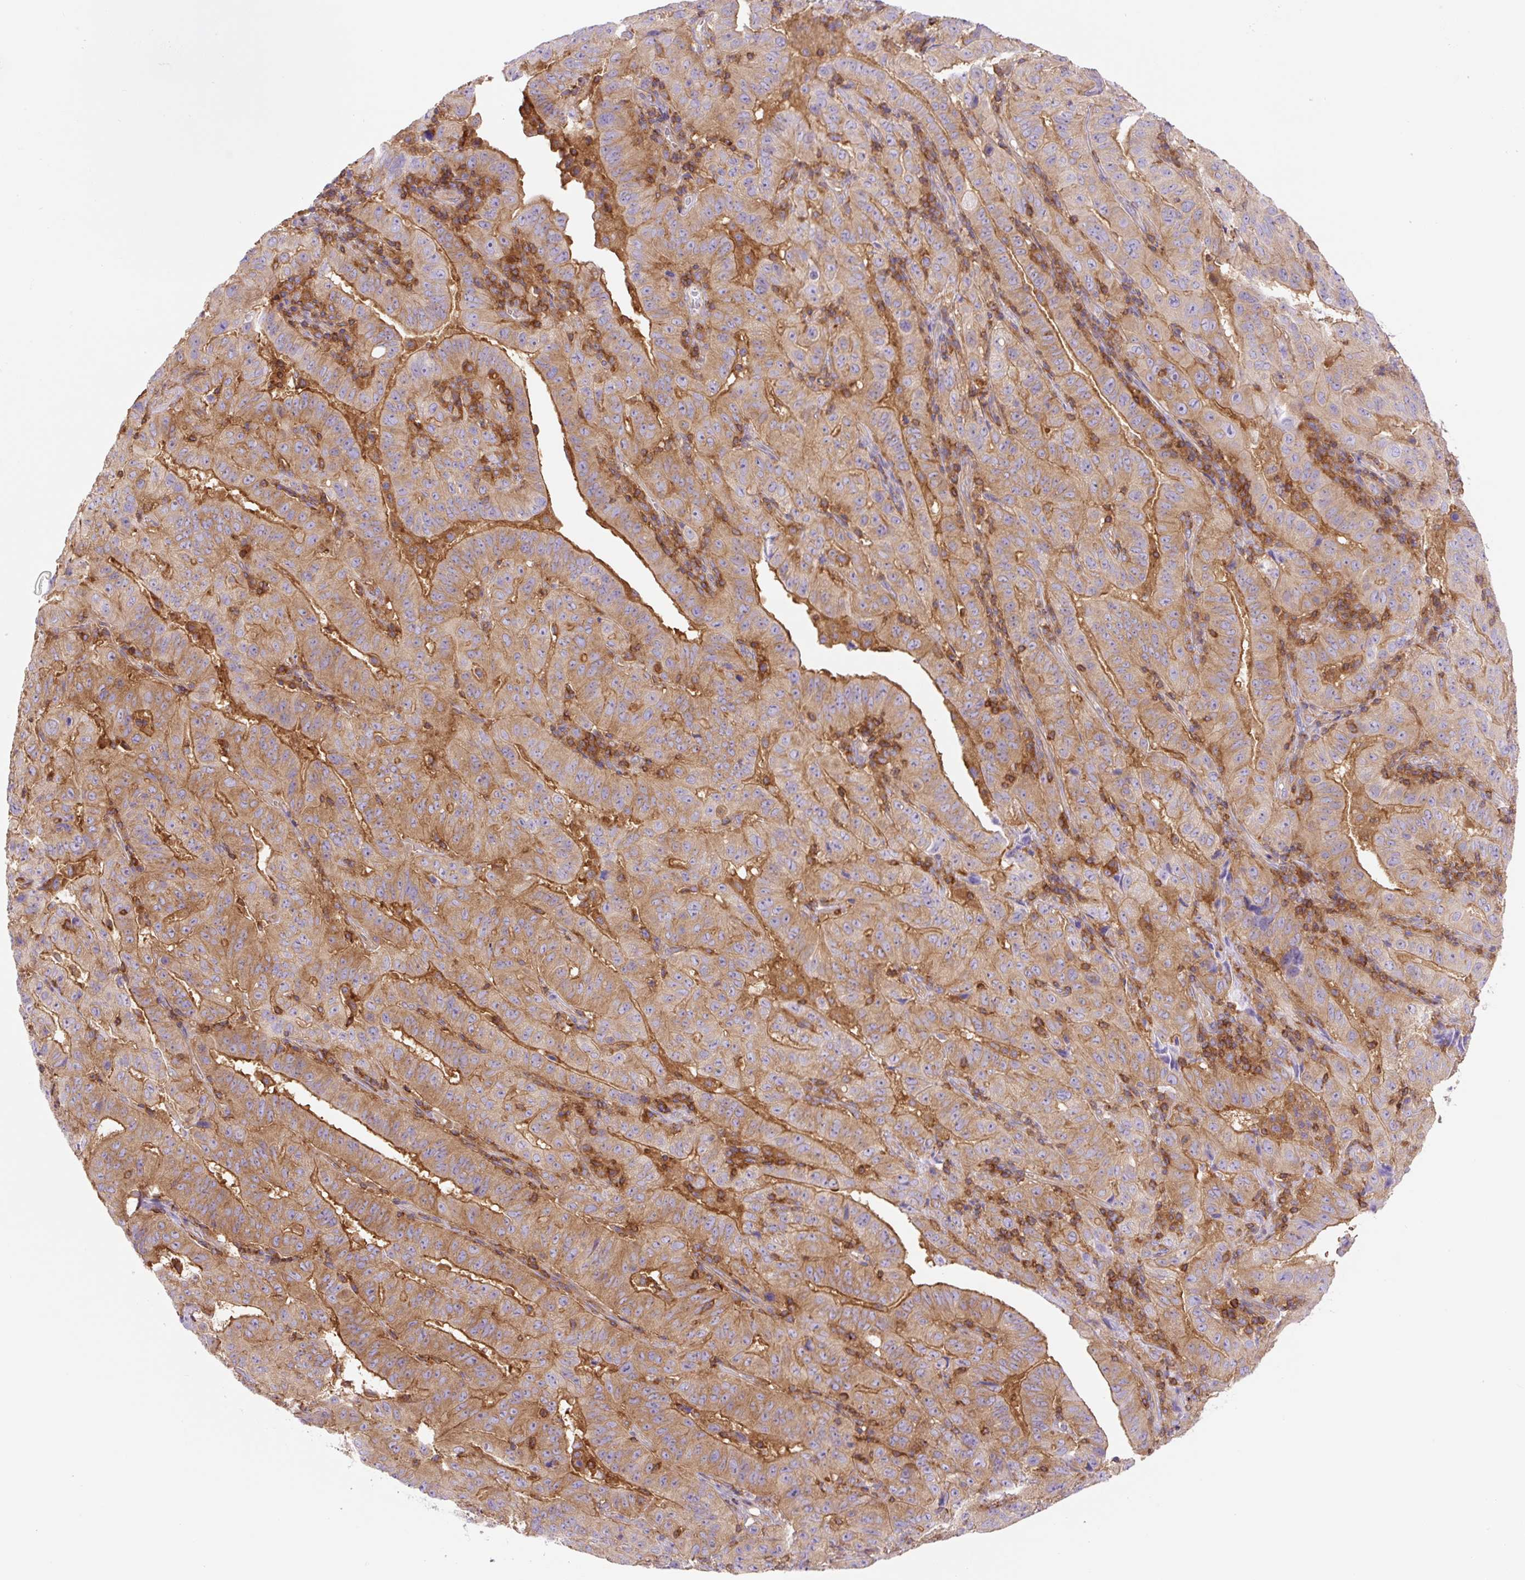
{"staining": {"intensity": "moderate", "quantity": ">75%", "location": "cytoplasmic/membranous"}, "tissue": "pancreatic cancer", "cell_type": "Tumor cells", "image_type": "cancer", "snomed": [{"axis": "morphology", "description": "Adenocarcinoma, NOS"}, {"axis": "topography", "description": "Pancreas"}], "caption": "Protein expression analysis of human pancreatic cancer (adenocarcinoma) reveals moderate cytoplasmic/membranous staining in approximately >75% of tumor cells.", "gene": "DNM2", "patient": {"sex": "male", "age": 63}}